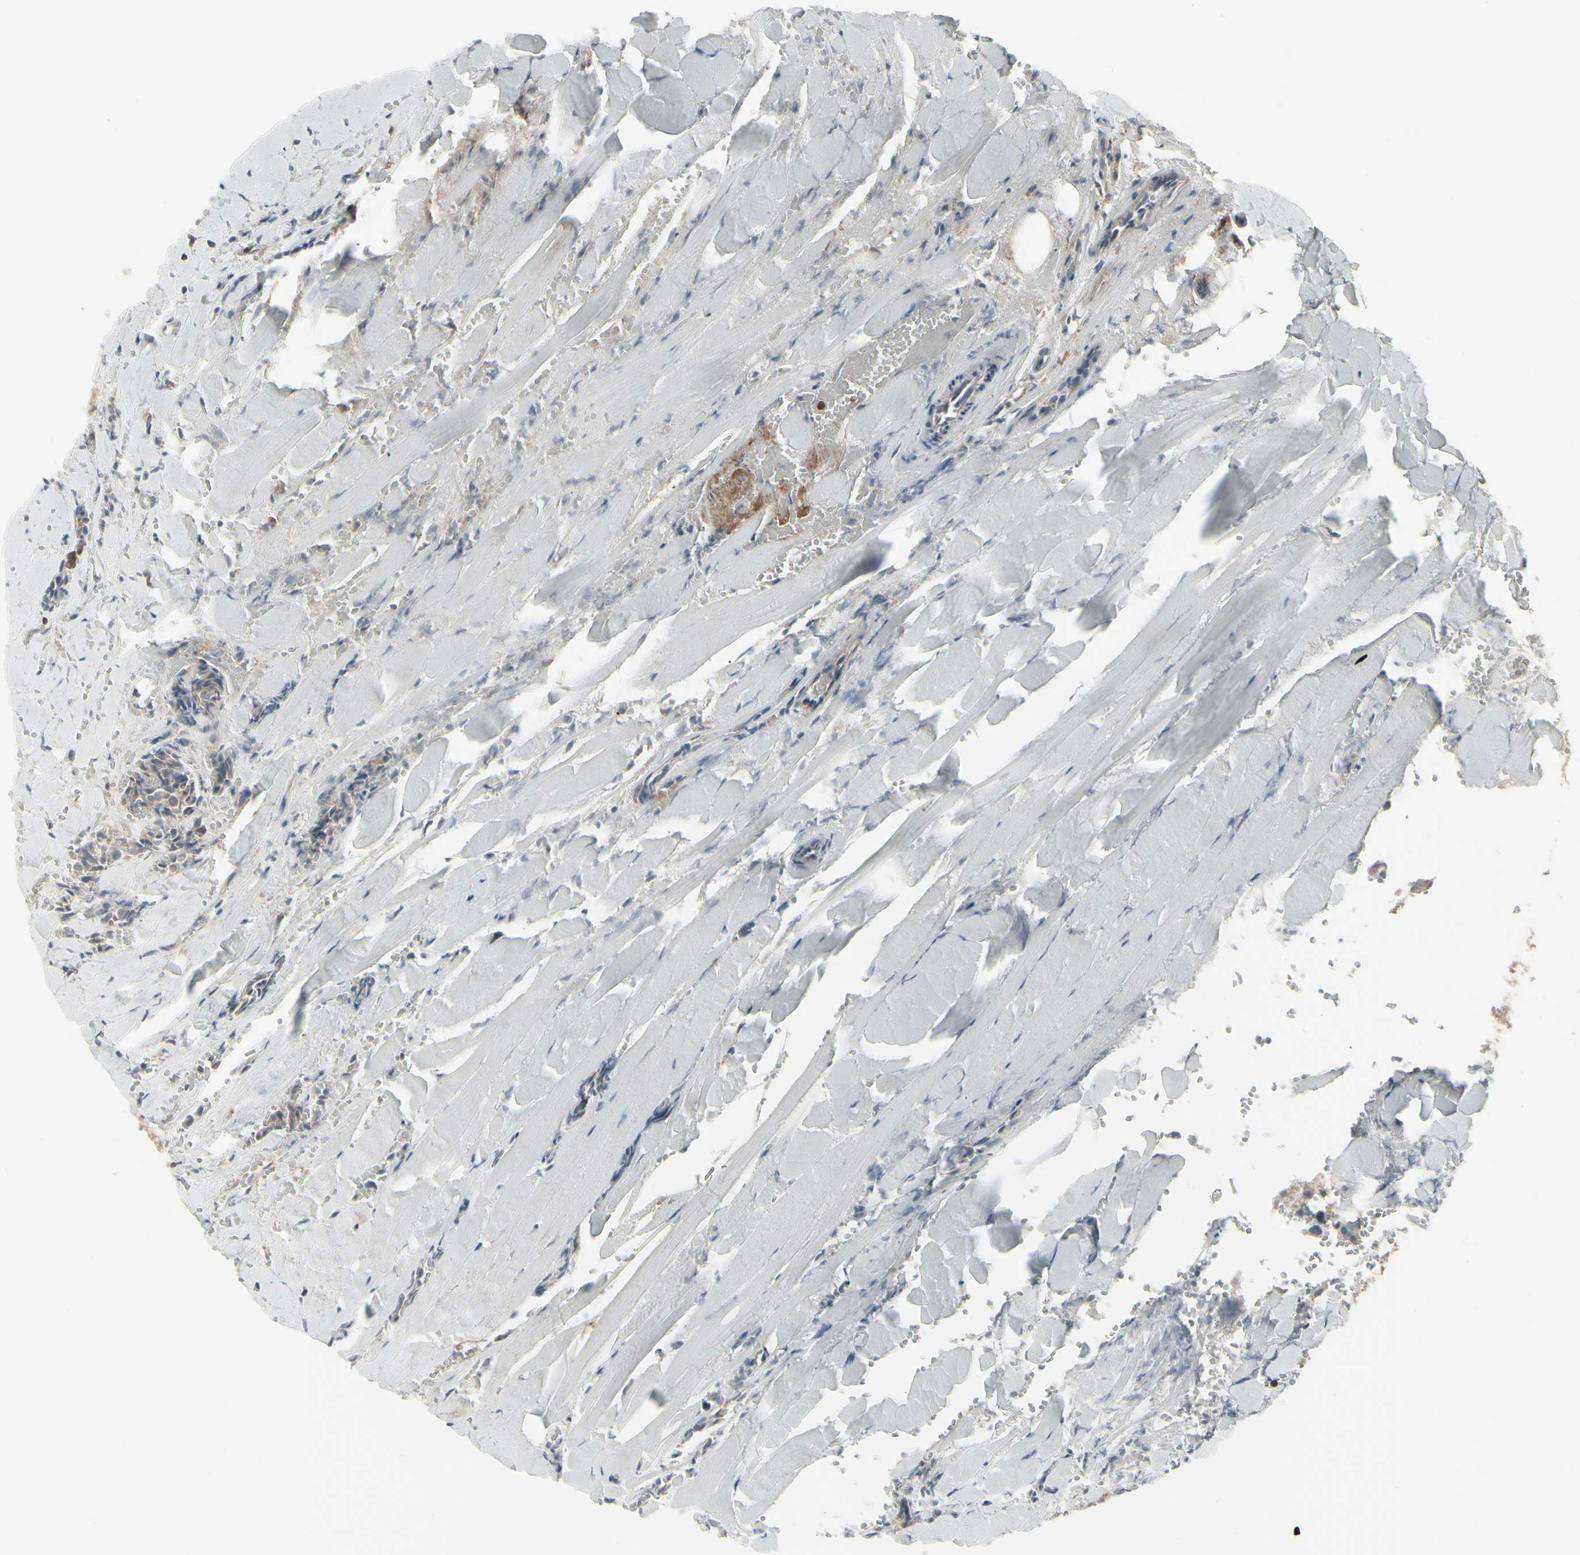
{"staining": {"intensity": "weak", "quantity": ">75%", "location": "cytoplasmic/membranous"}, "tissue": "head and neck cancer", "cell_type": "Tumor cells", "image_type": "cancer", "snomed": [{"axis": "morphology", "description": "Adenocarcinoma, NOS"}, {"axis": "topography", "description": "Salivary gland"}, {"axis": "topography", "description": "Head-Neck"}], "caption": "Head and neck adenocarcinoma stained for a protein (brown) exhibits weak cytoplasmic/membranous positive positivity in approximately >75% of tumor cells.", "gene": "EPS15", "patient": {"sex": "female", "age": 59}}